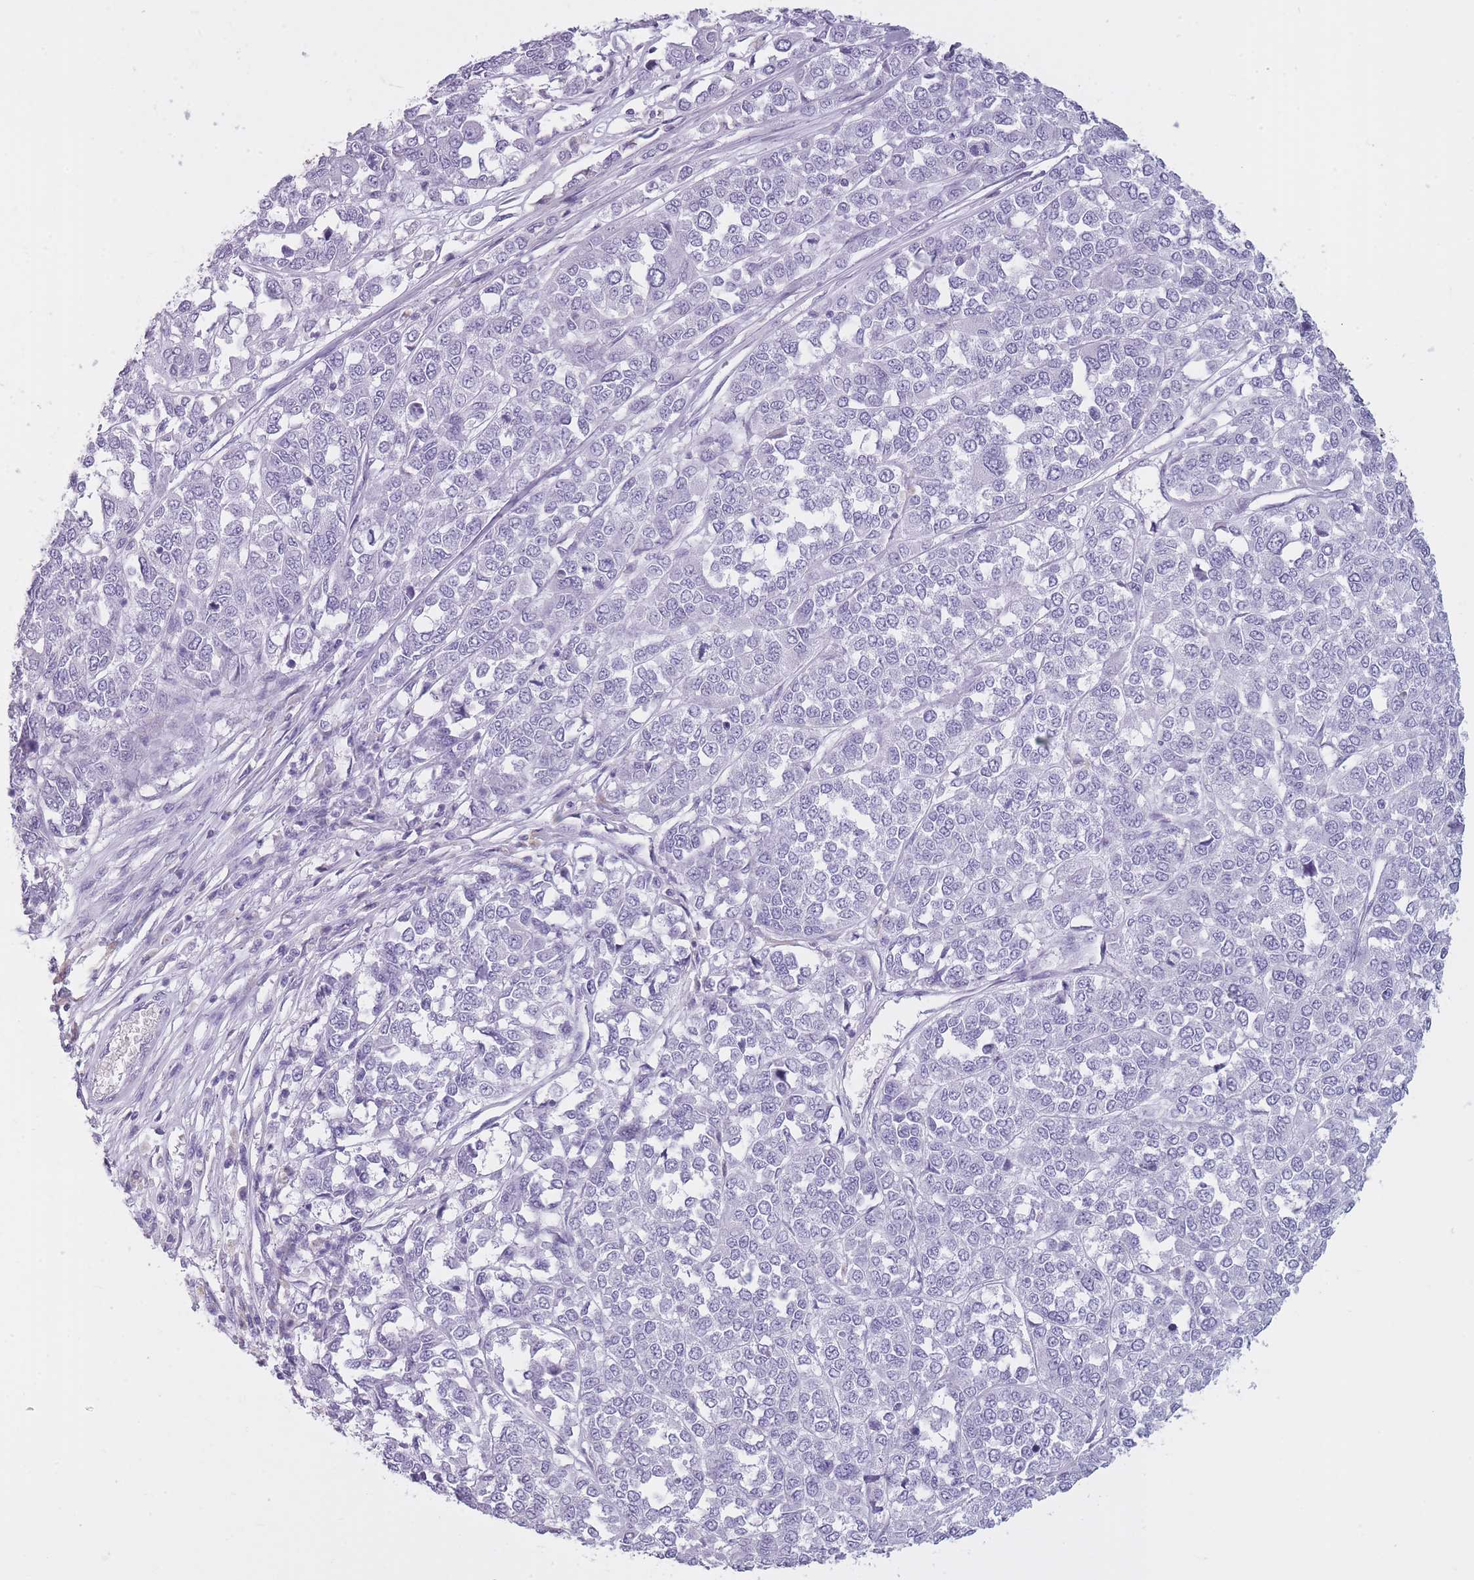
{"staining": {"intensity": "negative", "quantity": "none", "location": "none"}, "tissue": "melanoma", "cell_type": "Tumor cells", "image_type": "cancer", "snomed": [{"axis": "morphology", "description": "Malignant melanoma, Metastatic site"}, {"axis": "topography", "description": "Lymph node"}], "caption": "Micrograph shows no significant protein staining in tumor cells of malignant melanoma (metastatic site).", "gene": "GOLGA6D", "patient": {"sex": "male", "age": 44}}